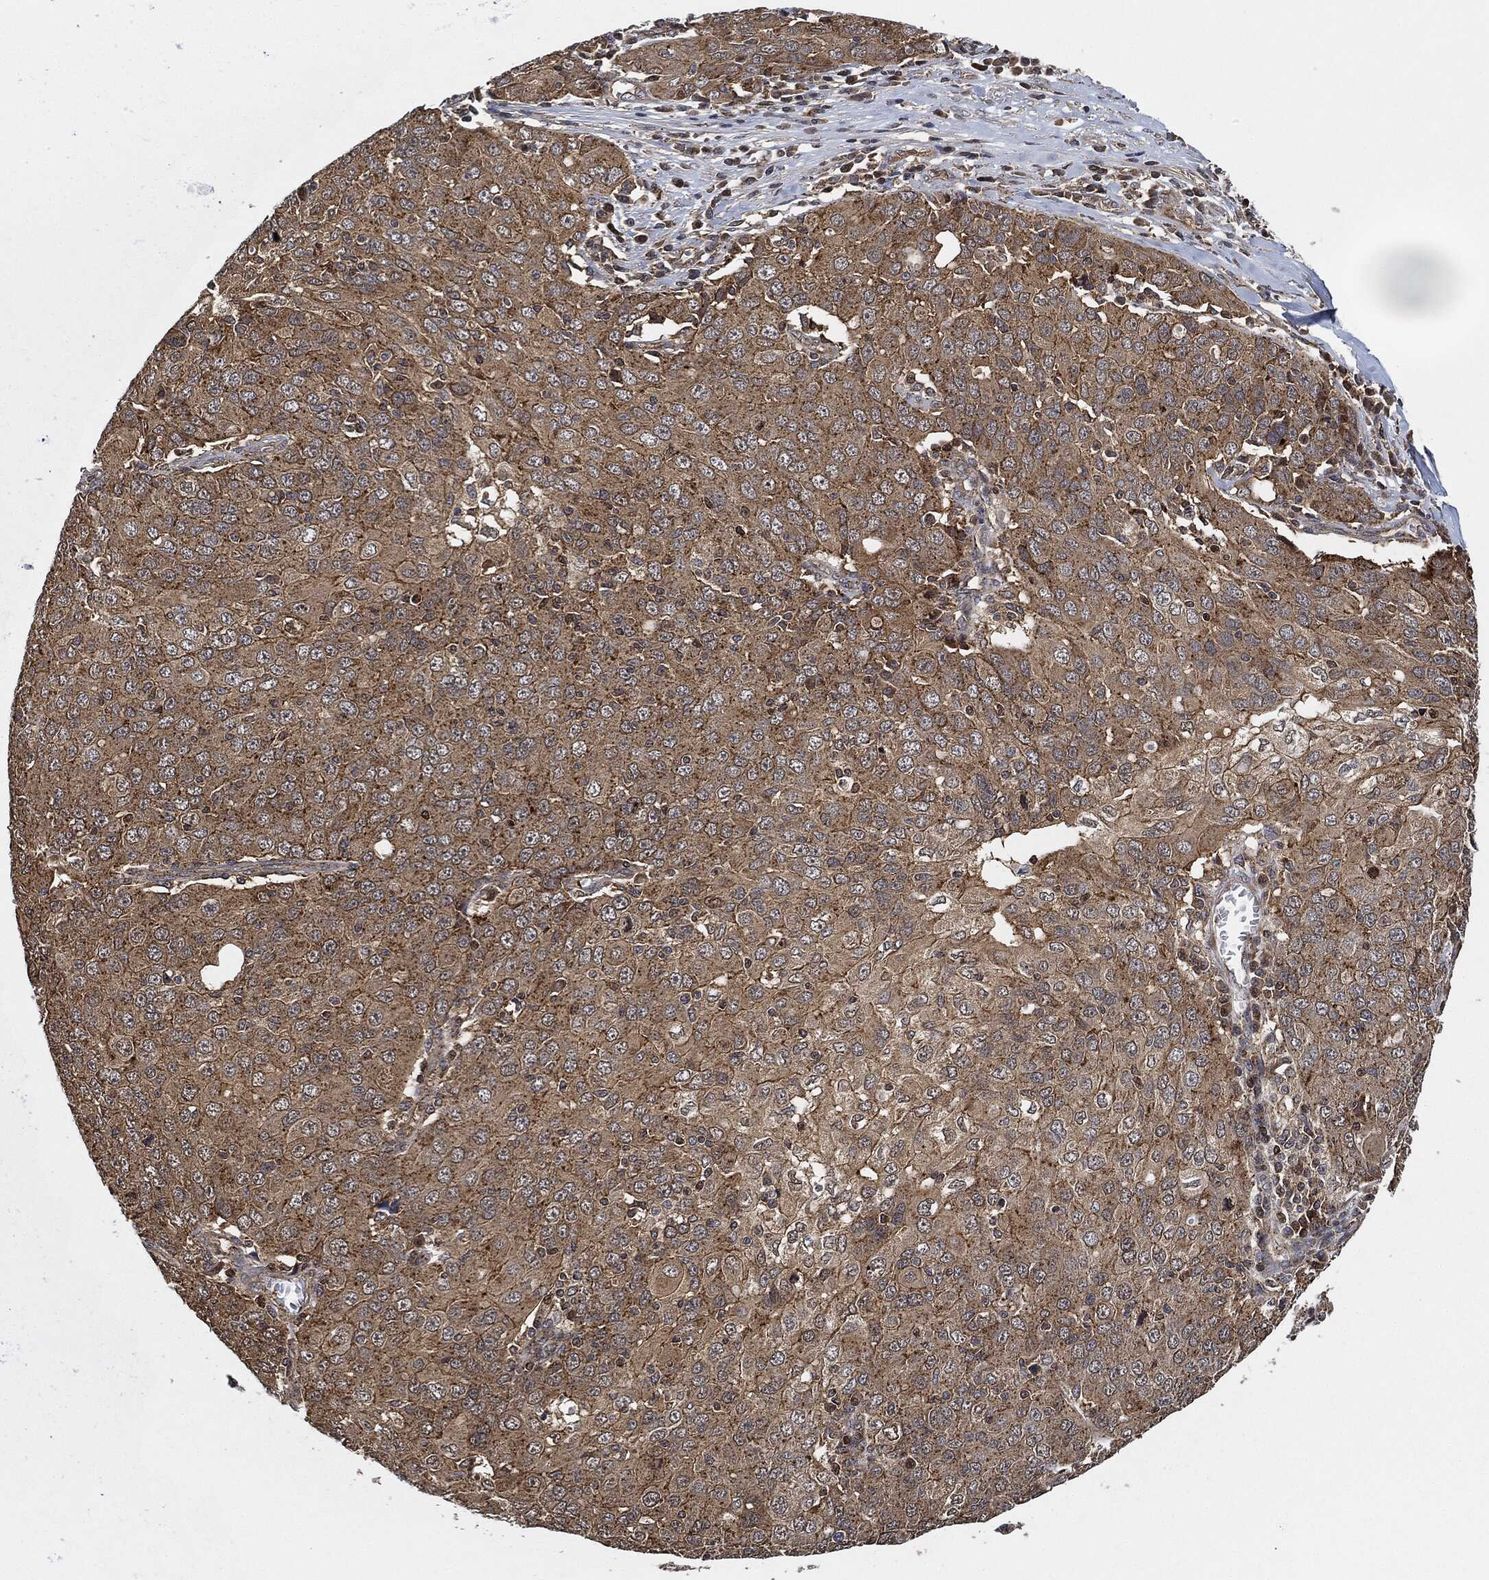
{"staining": {"intensity": "moderate", "quantity": "25%-75%", "location": "cytoplasmic/membranous"}, "tissue": "ovarian cancer", "cell_type": "Tumor cells", "image_type": "cancer", "snomed": [{"axis": "morphology", "description": "Carcinoma, endometroid"}, {"axis": "topography", "description": "Ovary"}], "caption": "This image displays IHC staining of ovarian cancer, with medium moderate cytoplasmic/membranous expression in approximately 25%-75% of tumor cells.", "gene": "MAP3K3", "patient": {"sex": "female", "age": 50}}